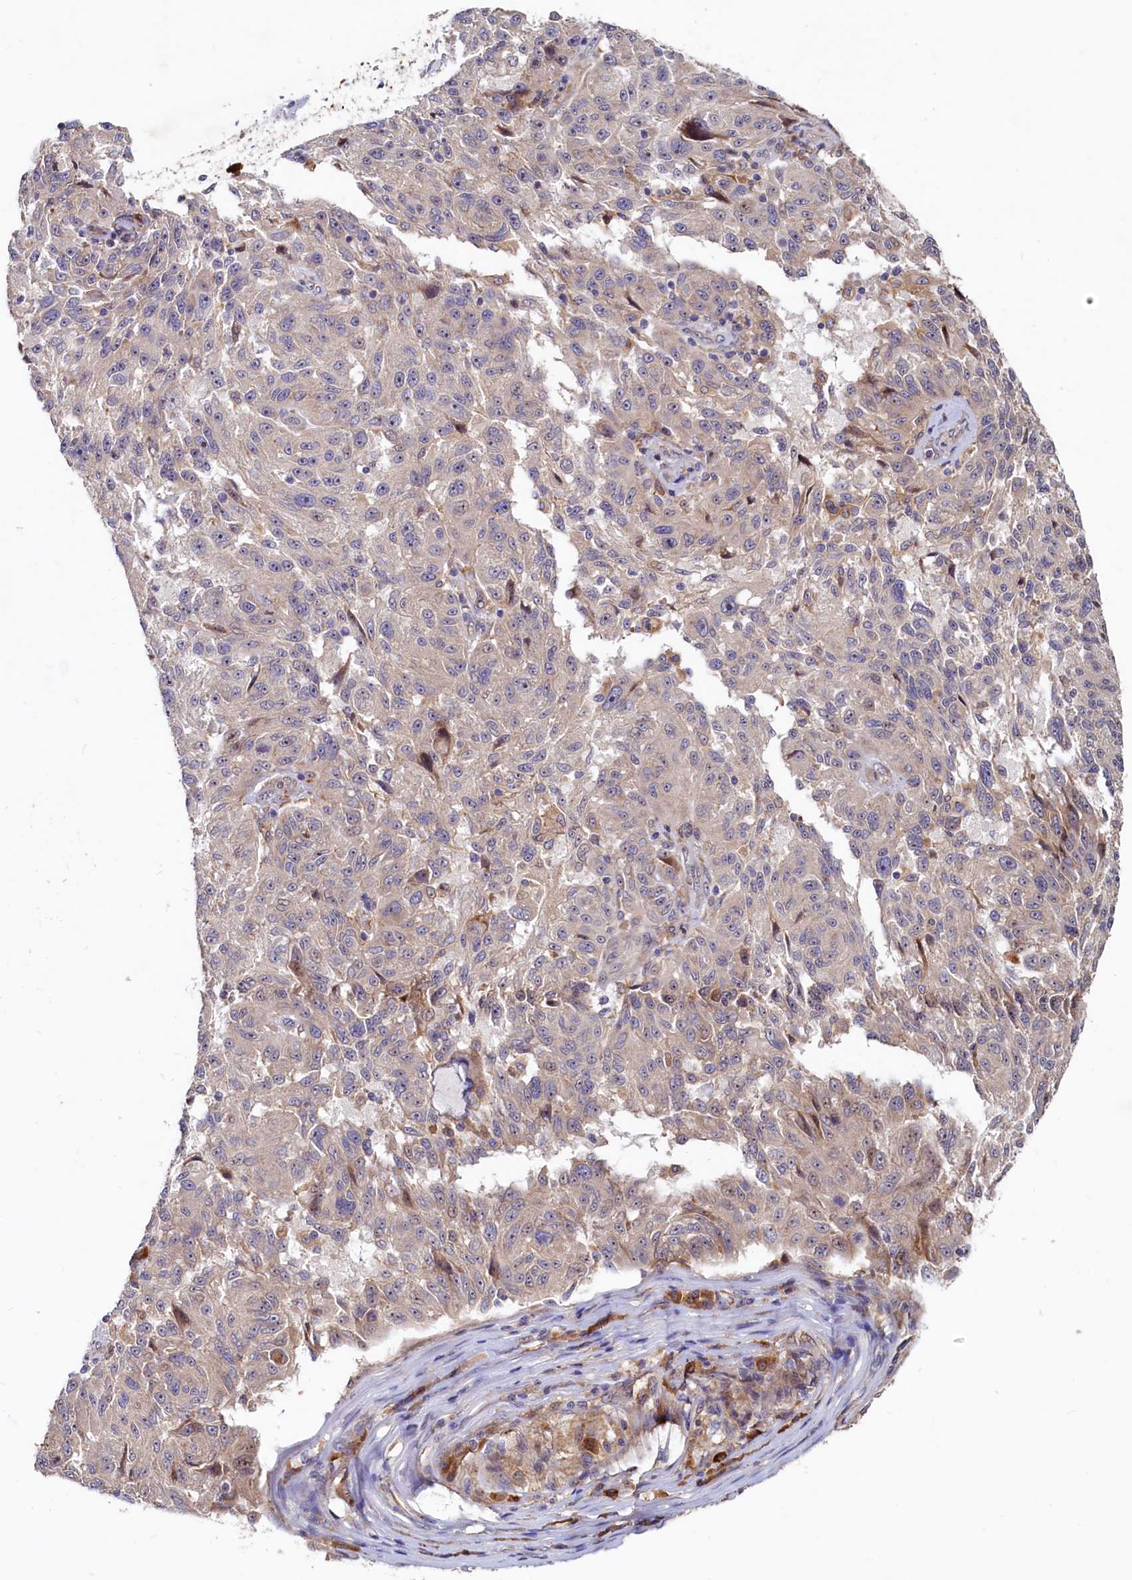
{"staining": {"intensity": "weak", "quantity": "<25%", "location": "nuclear"}, "tissue": "melanoma", "cell_type": "Tumor cells", "image_type": "cancer", "snomed": [{"axis": "morphology", "description": "Malignant melanoma, NOS"}, {"axis": "topography", "description": "Skin"}], "caption": "Malignant melanoma was stained to show a protein in brown. There is no significant staining in tumor cells.", "gene": "RGS7BP", "patient": {"sex": "male", "age": 53}}